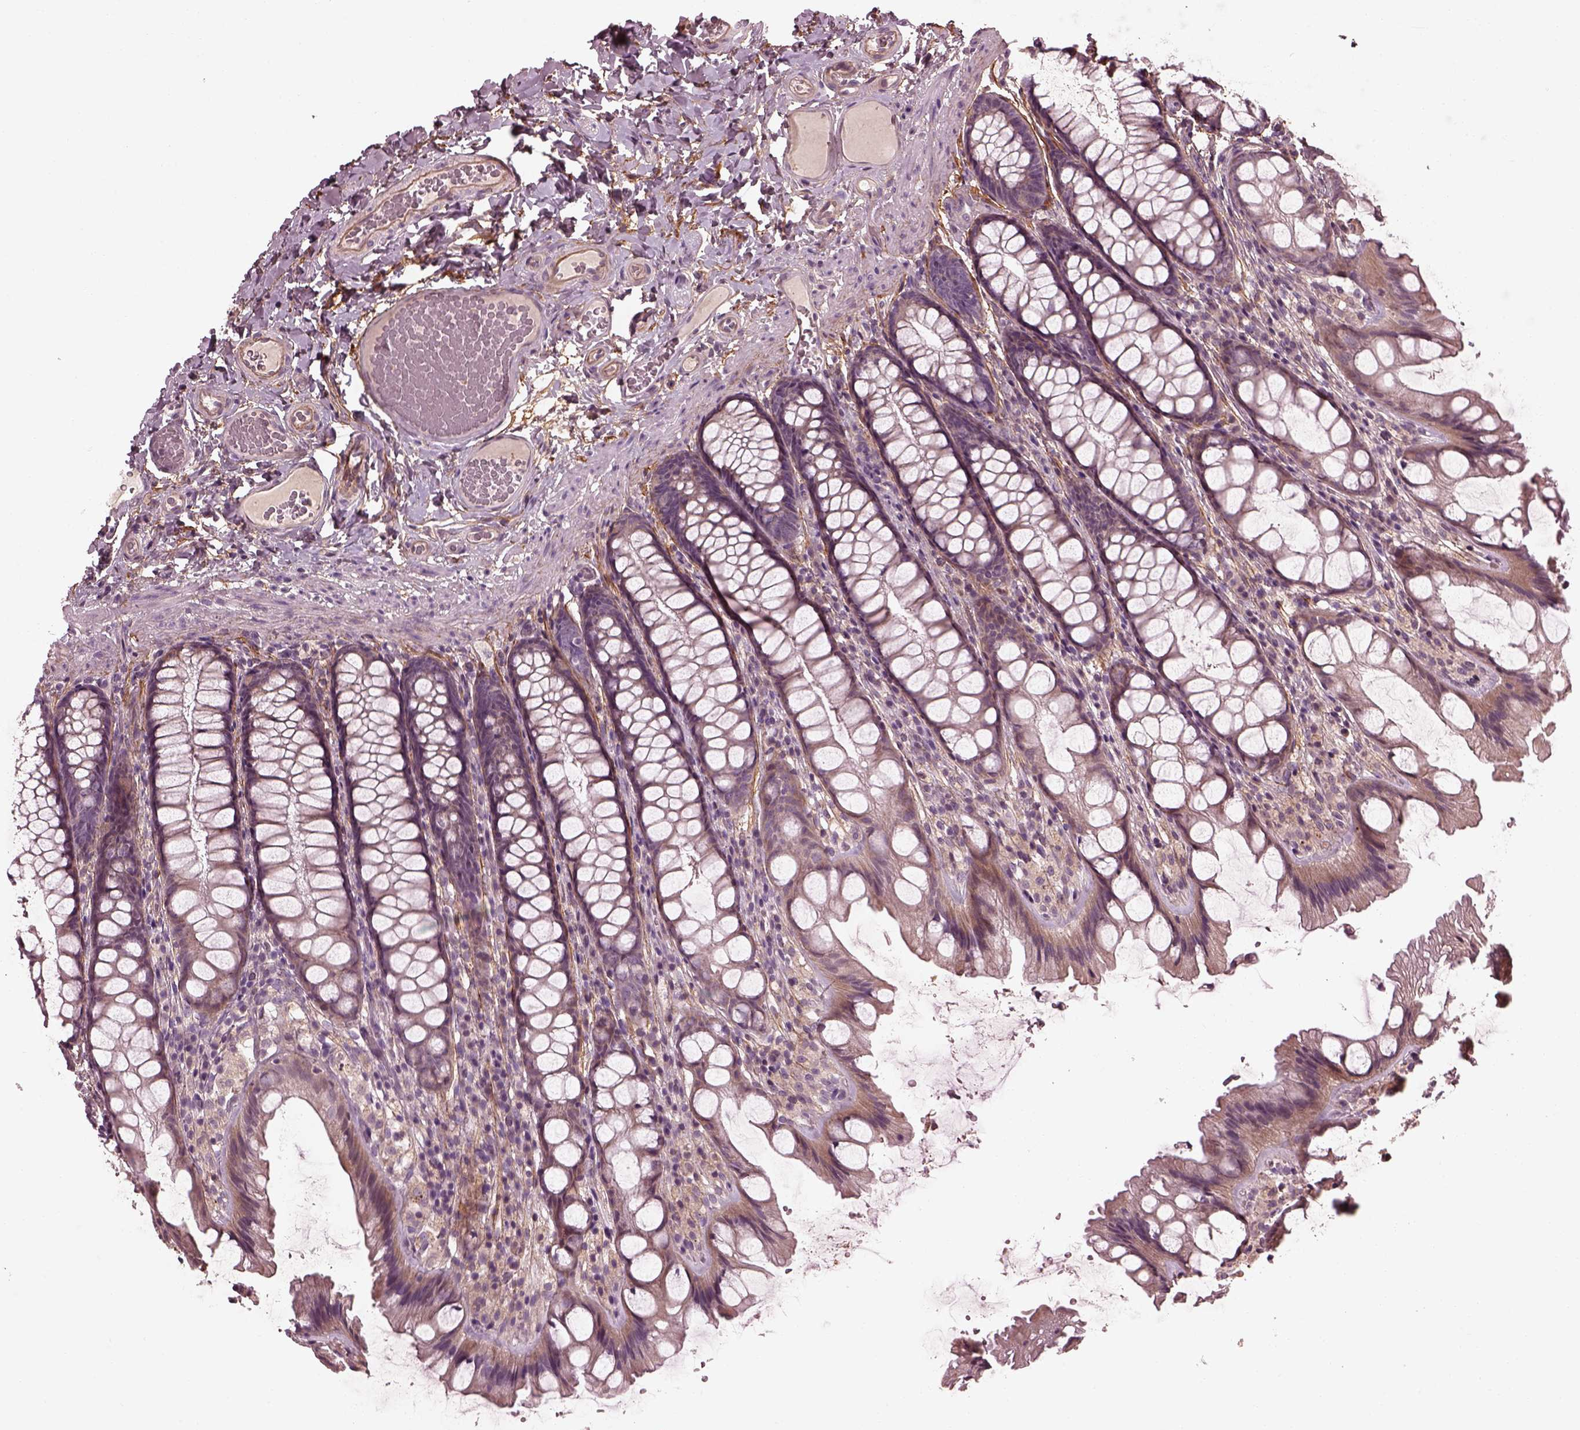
{"staining": {"intensity": "moderate", "quantity": "<25%", "location": "cytoplasmic/membranous"}, "tissue": "colon", "cell_type": "Endothelial cells", "image_type": "normal", "snomed": [{"axis": "morphology", "description": "Normal tissue, NOS"}, {"axis": "topography", "description": "Colon"}], "caption": "Immunohistochemical staining of benign human colon exhibits moderate cytoplasmic/membranous protein staining in approximately <25% of endothelial cells.", "gene": "EFEMP1", "patient": {"sex": "male", "age": 47}}